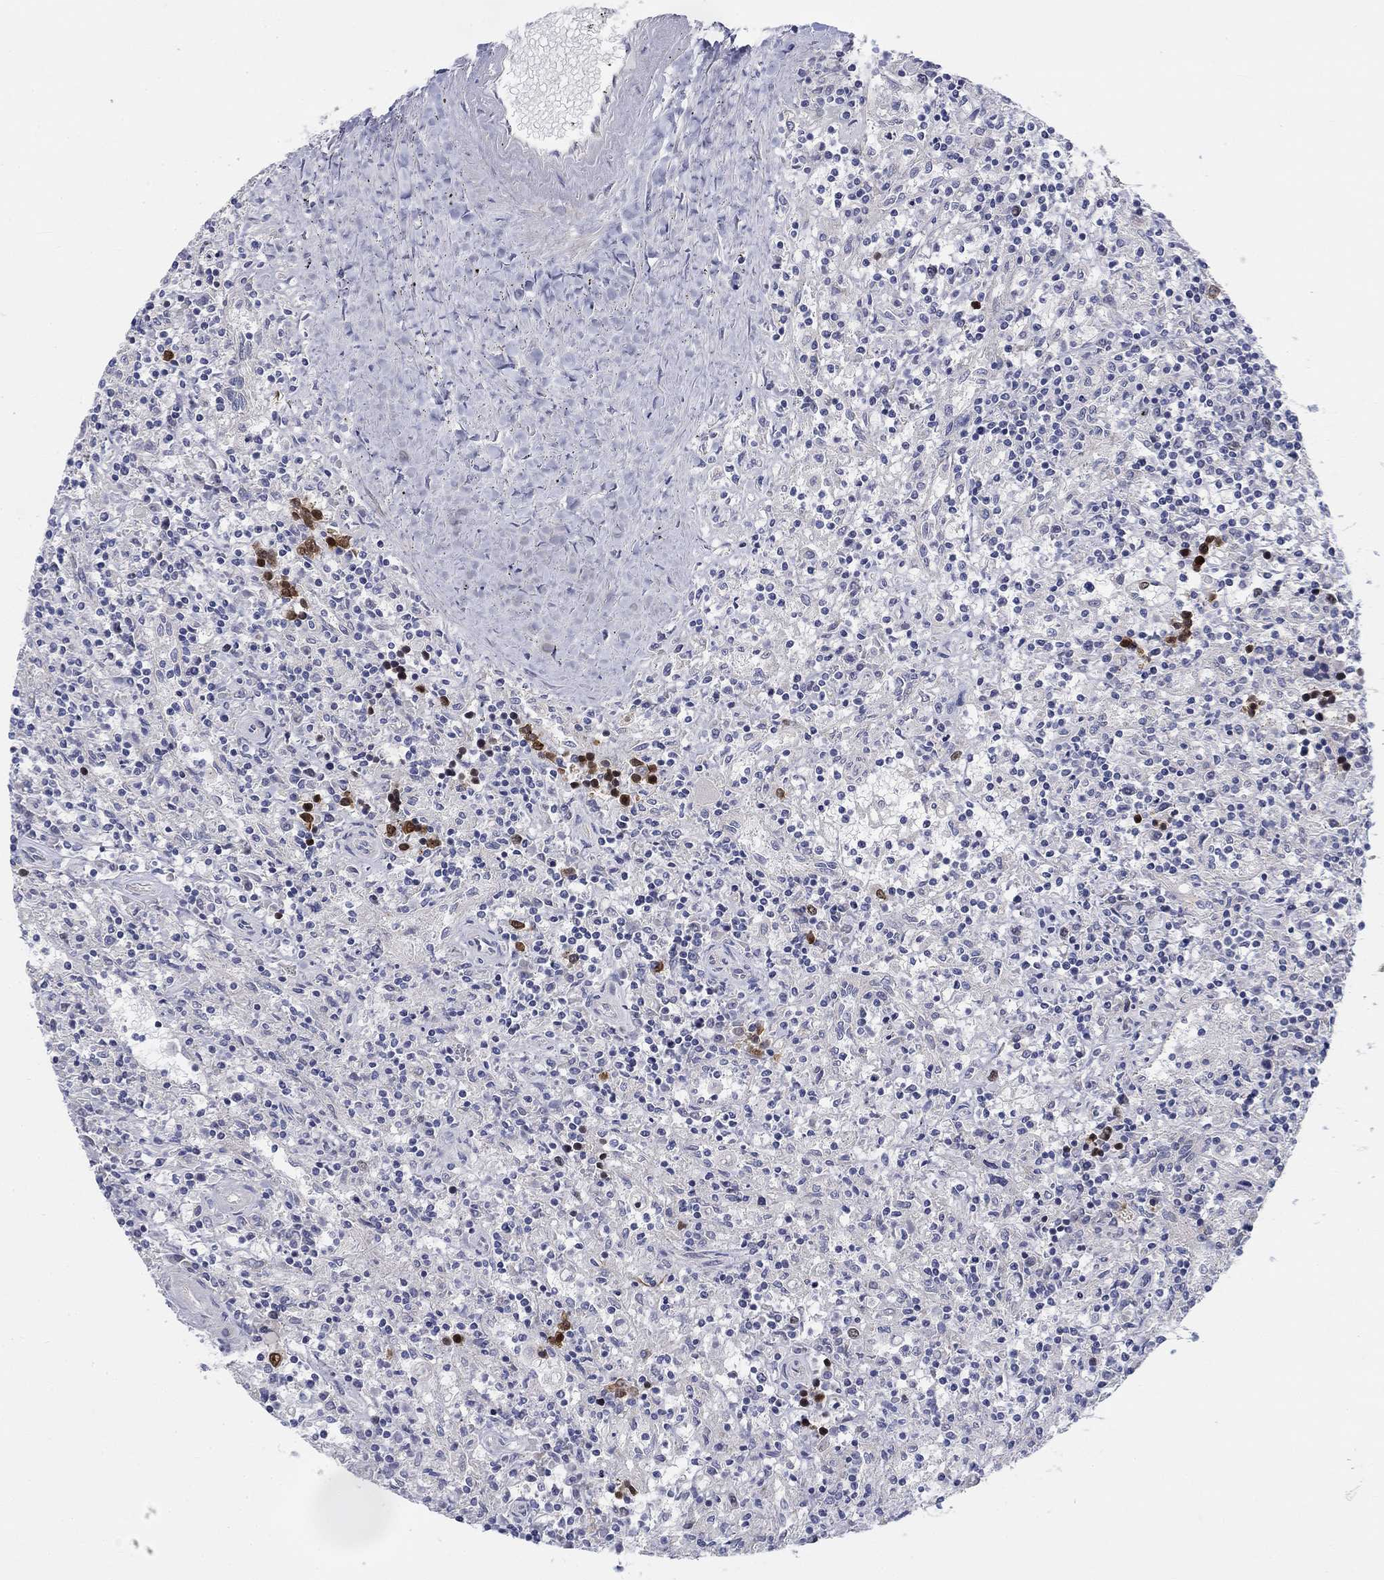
{"staining": {"intensity": "negative", "quantity": "none", "location": "none"}, "tissue": "lymphoma", "cell_type": "Tumor cells", "image_type": "cancer", "snomed": [{"axis": "morphology", "description": "Malignant lymphoma, non-Hodgkin's type, Low grade"}, {"axis": "topography", "description": "Spleen"}], "caption": "A high-resolution micrograph shows immunohistochemistry staining of low-grade malignant lymphoma, non-Hodgkin's type, which displays no significant expression in tumor cells.", "gene": "PRC1", "patient": {"sex": "male", "age": 62}}